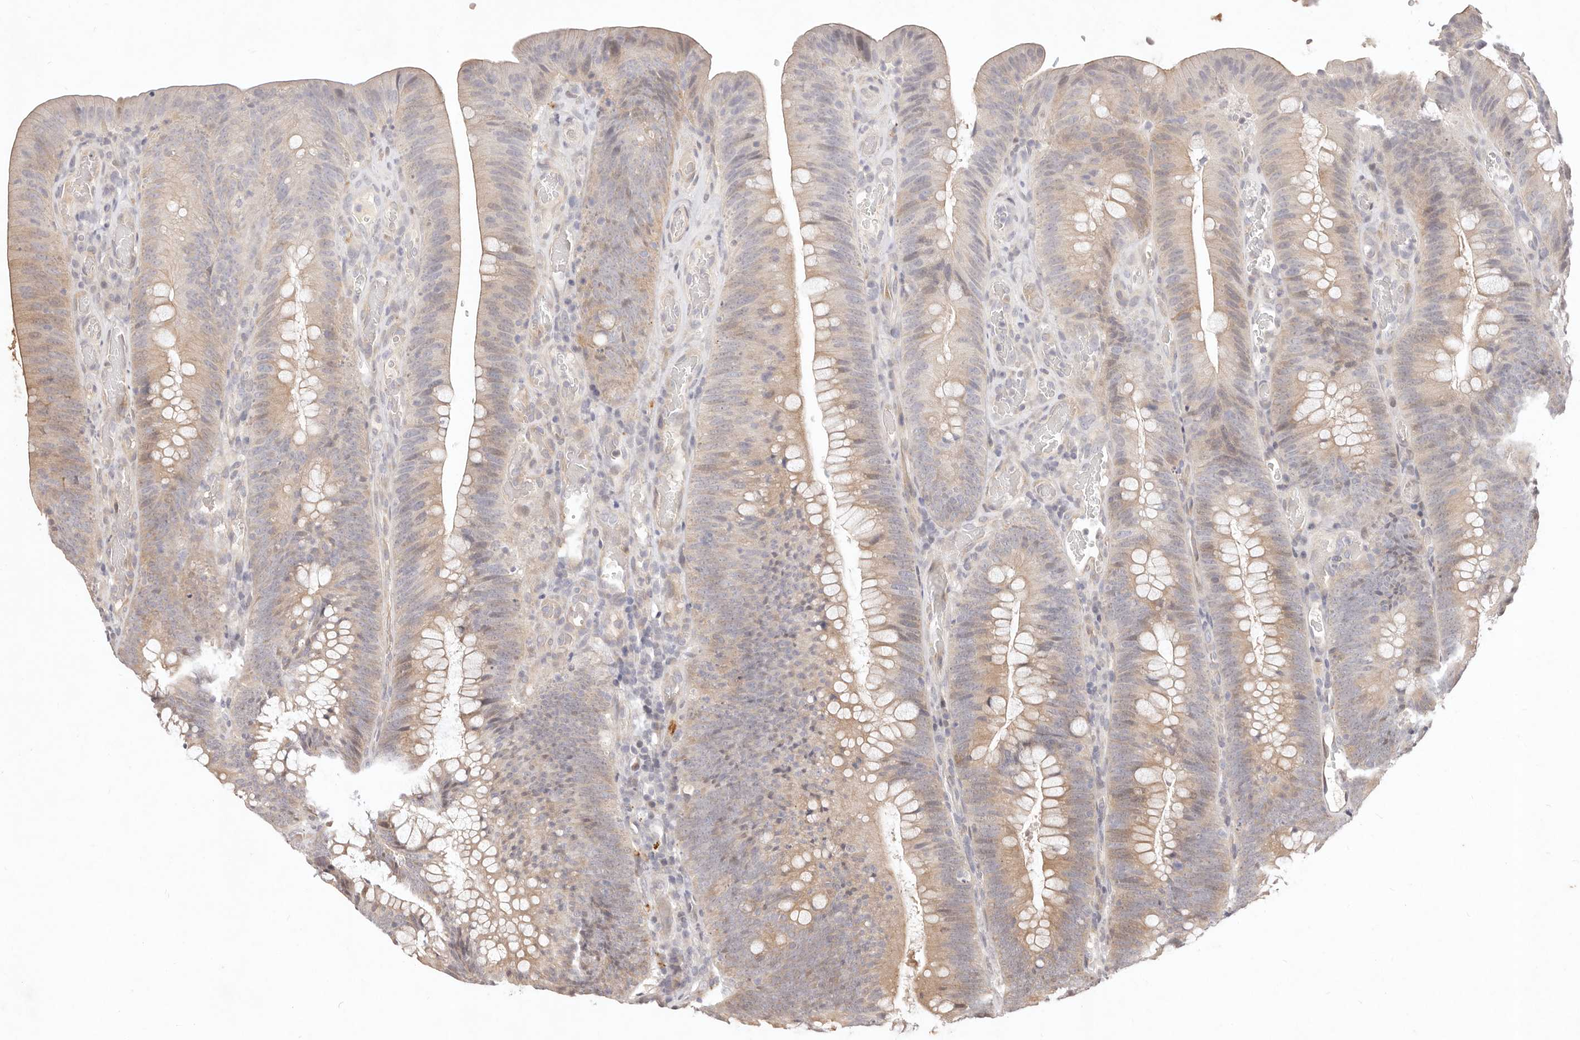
{"staining": {"intensity": "moderate", "quantity": "25%-75%", "location": "cytoplasmic/membranous"}, "tissue": "colorectal cancer", "cell_type": "Tumor cells", "image_type": "cancer", "snomed": [{"axis": "morphology", "description": "Normal tissue, NOS"}, {"axis": "topography", "description": "Colon"}], "caption": "Brown immunohistochemical staining in human colorectal cancer shows moderate cytoplasmic/membranous positivity in about 25%-75% of tumor cells.", "gene": "KIF9", "patient": {"sex": "female", "age": 82}}